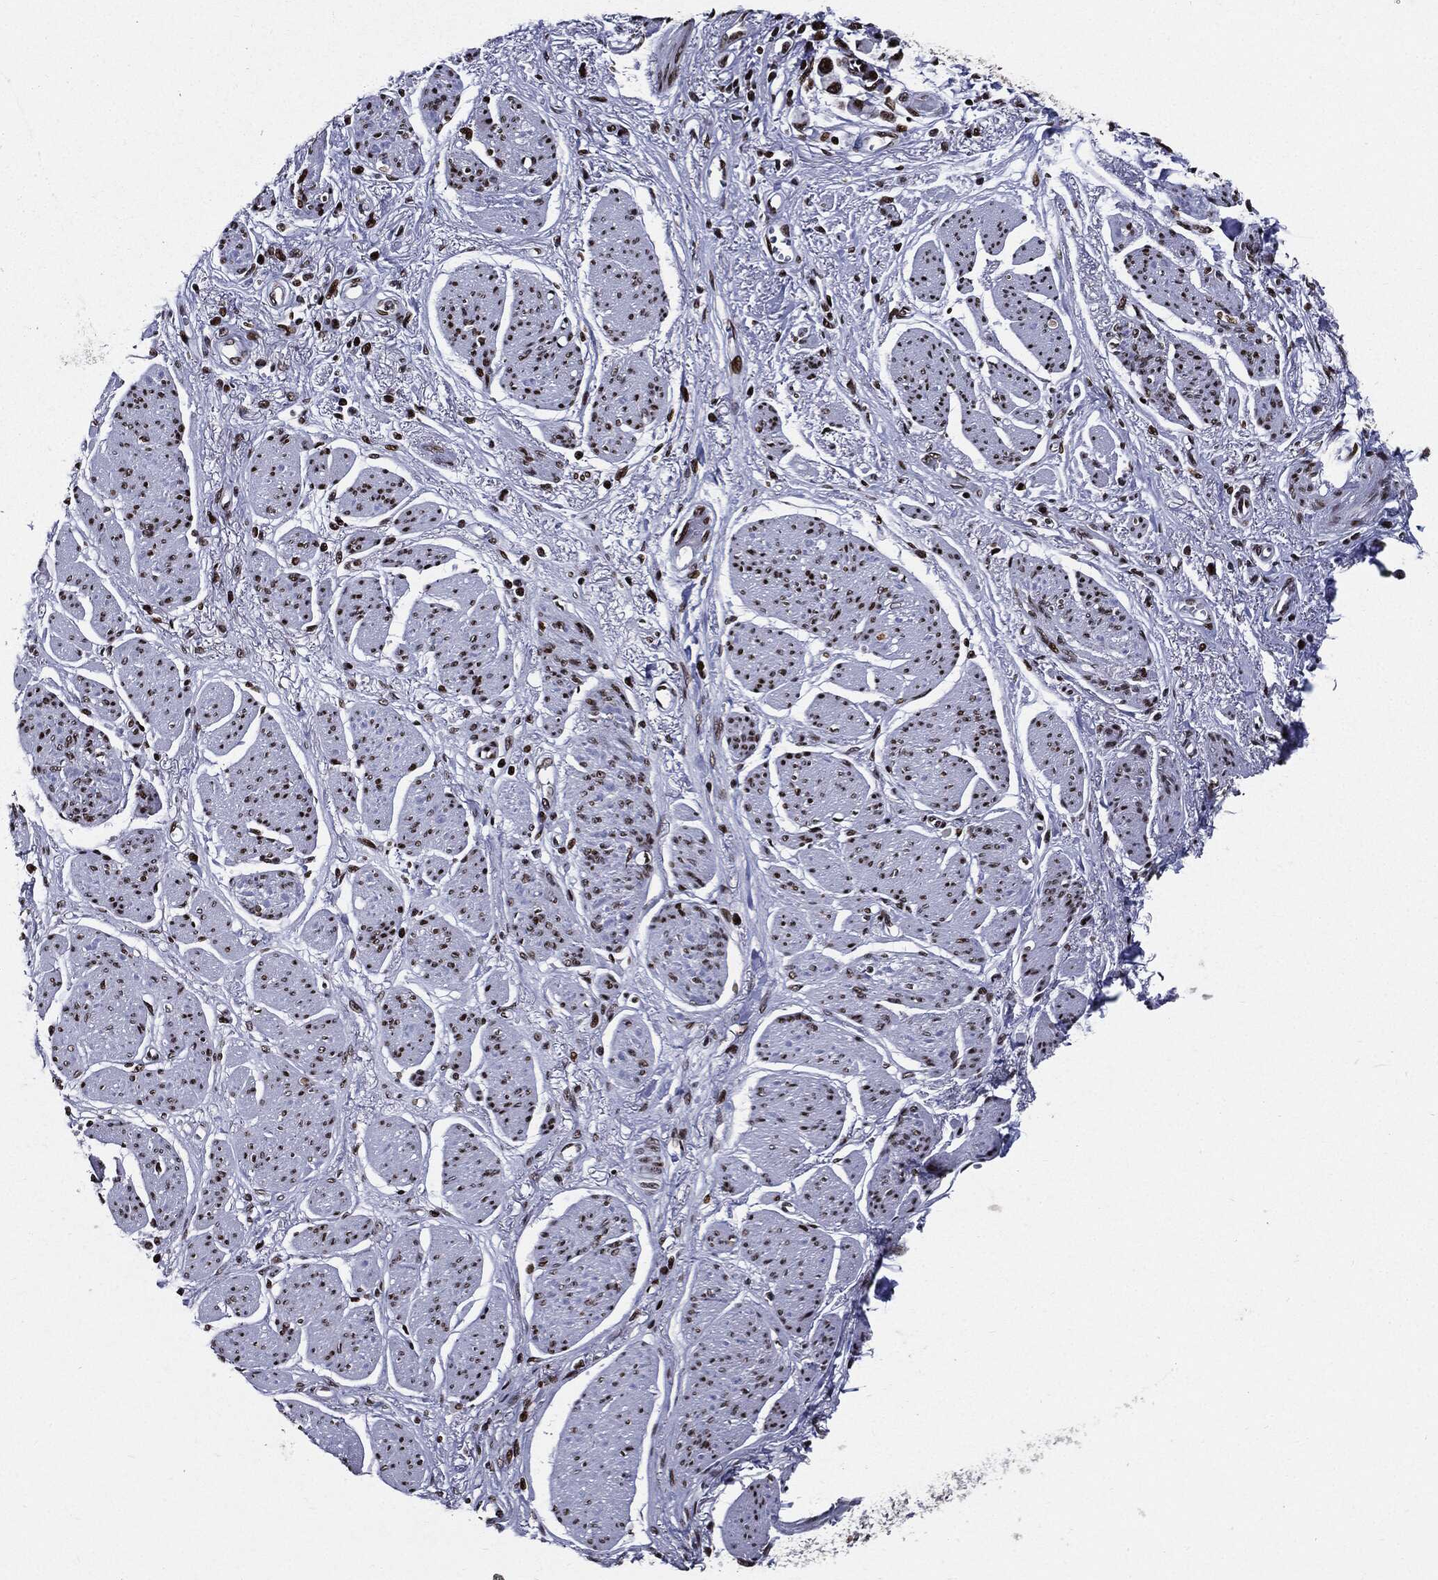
{"staining": {"intensity": "strong", "quantity": ">75%", "location": "nuclear"}, "tissue": "stomach cancer", "cell_type": "Tumor cells", "image_type": "cancer", "snomed": [{"axis": "morphology", "description": "Adenocarcinoma, NOS"}, {"axis": "topography", "description": "Stomach"}], "caption": "Immunohistochemical staining of human stomach cancer exhibits strong nuclear protein staining in approximately >75% of tumor cells.", "gene": "ZFP91", "patient": {"sex": "female", "age": 81}}